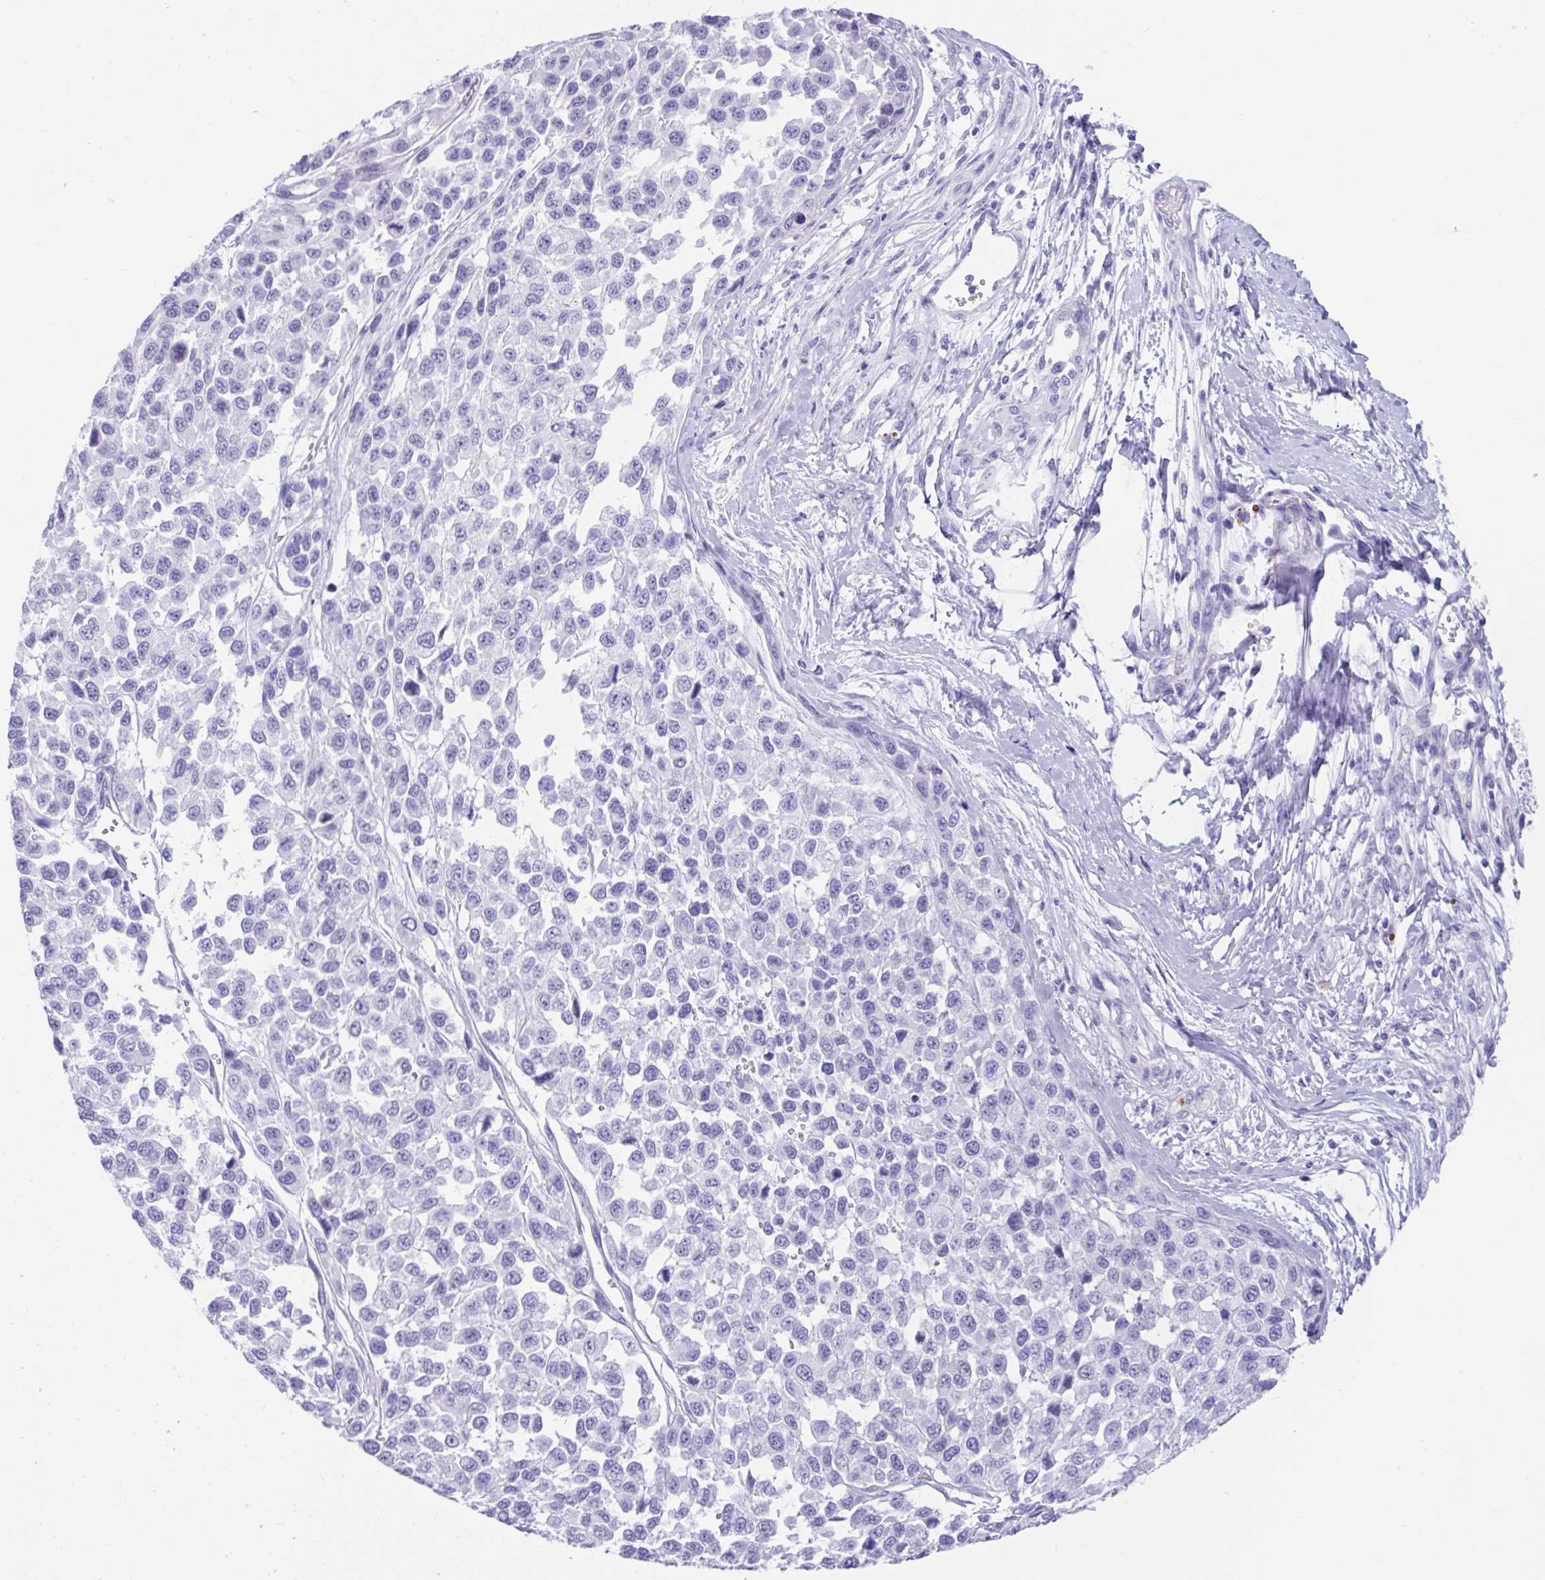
{"staining": {"intensity": "negative", "quantity": "none", "location": "none"}, "tissue": "melanoma", "cell_type": "Tumor cells", "image_type": "cancer", "snomed": [{"axis": "morphology", "description": "Malignant melanoma, NOS"}, {"axis": "topography", "description": "Skin"}], "caption": "The immunohistochemistry histopathology image has no significant staining in tumor cells of malignant melanoma tissue.", "gene": "FAM107A", "patient": {"sex": "male", "age": 62}}